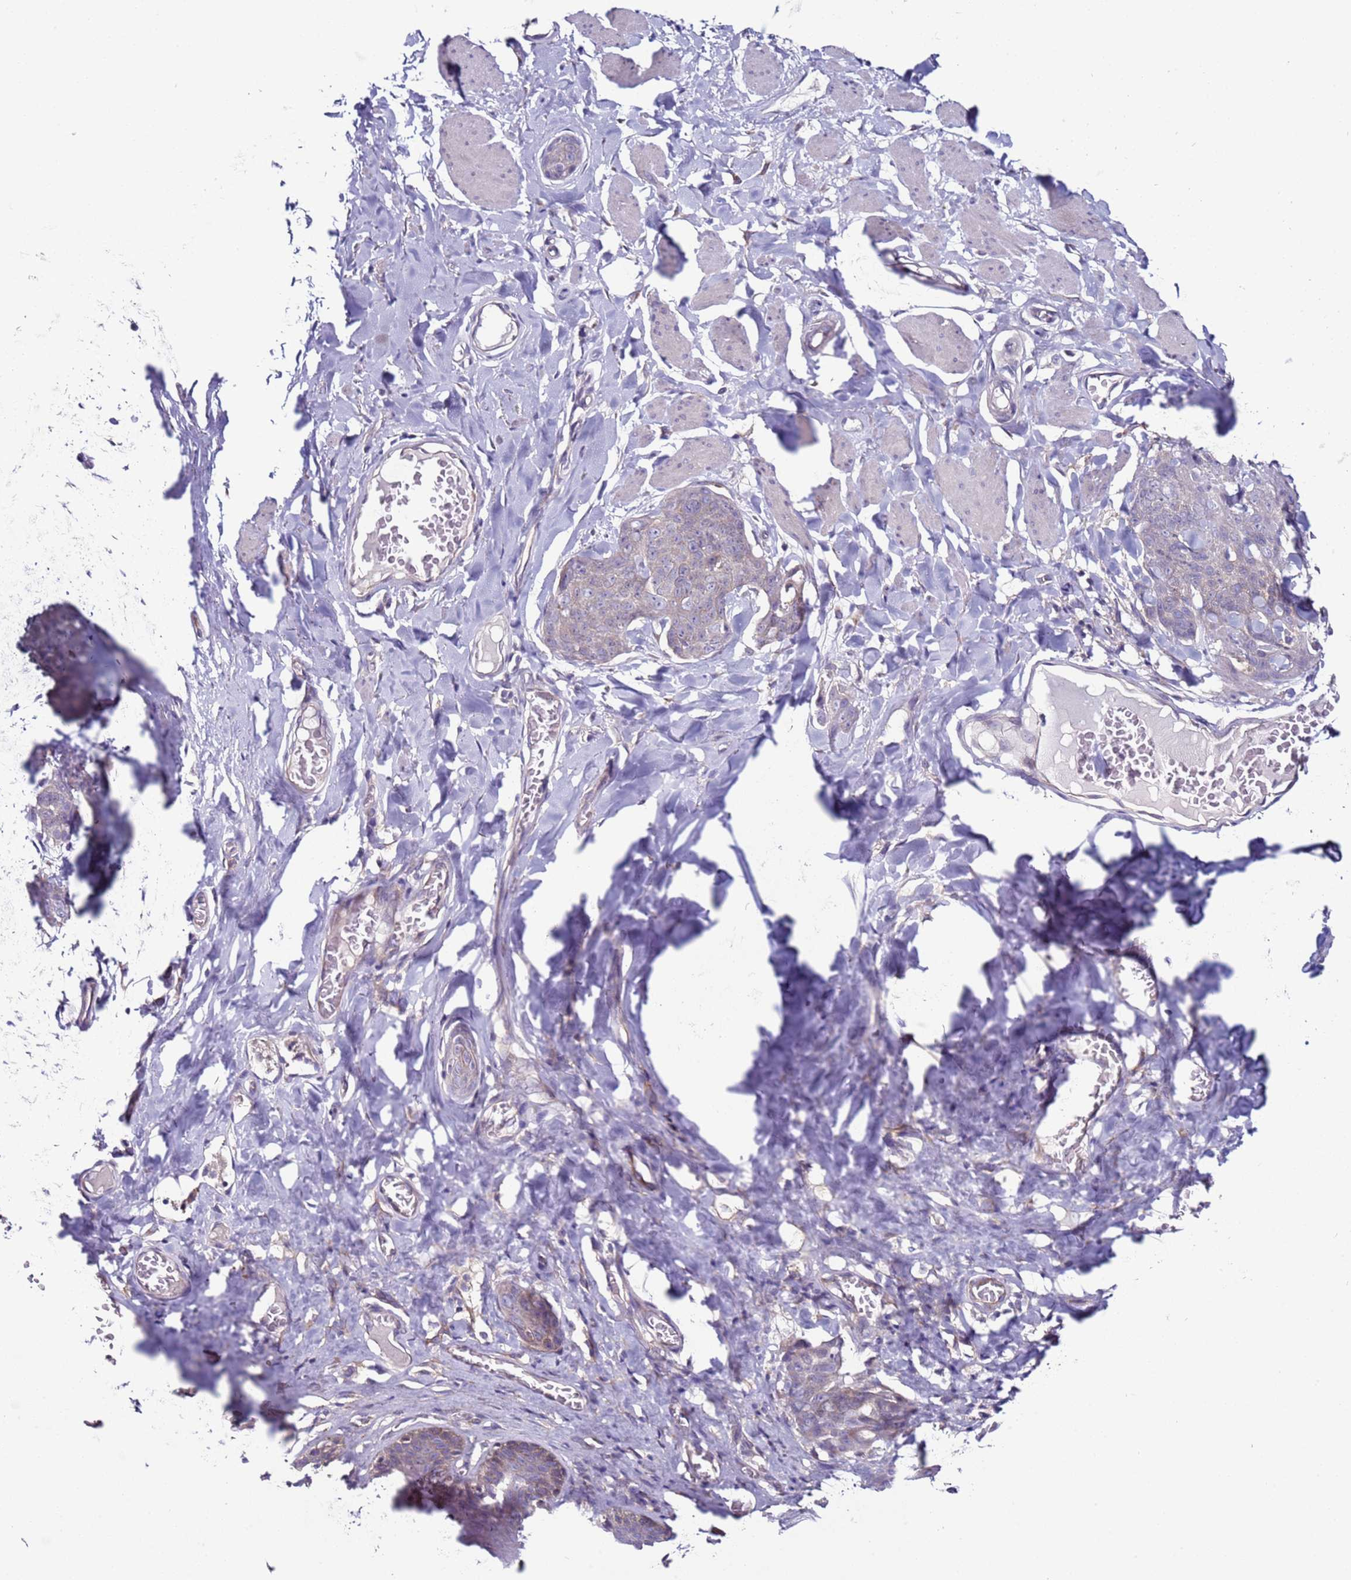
{"staining": {"intensity": "weak", "quantity": "25%-75%", "location": "cytoplasmic/membranous"}, "tissue": "skin cancer", "cell_type": "Tumor cells", "image_type": "cancer", "snomed": [{"axis": "morphology", "description": "Squamous cell carcinoma, NOS"}, {"axis": "topography", "description": "Skin"}, {"axis": "topography", "description": "Vulva"}], "caption": "The immunohistochemical stain highlights weak cytoplasmic/membranous staining in tumor cells of skin cancer tissue.", "gene": "GPN3", "patient": {"sex": "female", "age": 85}}